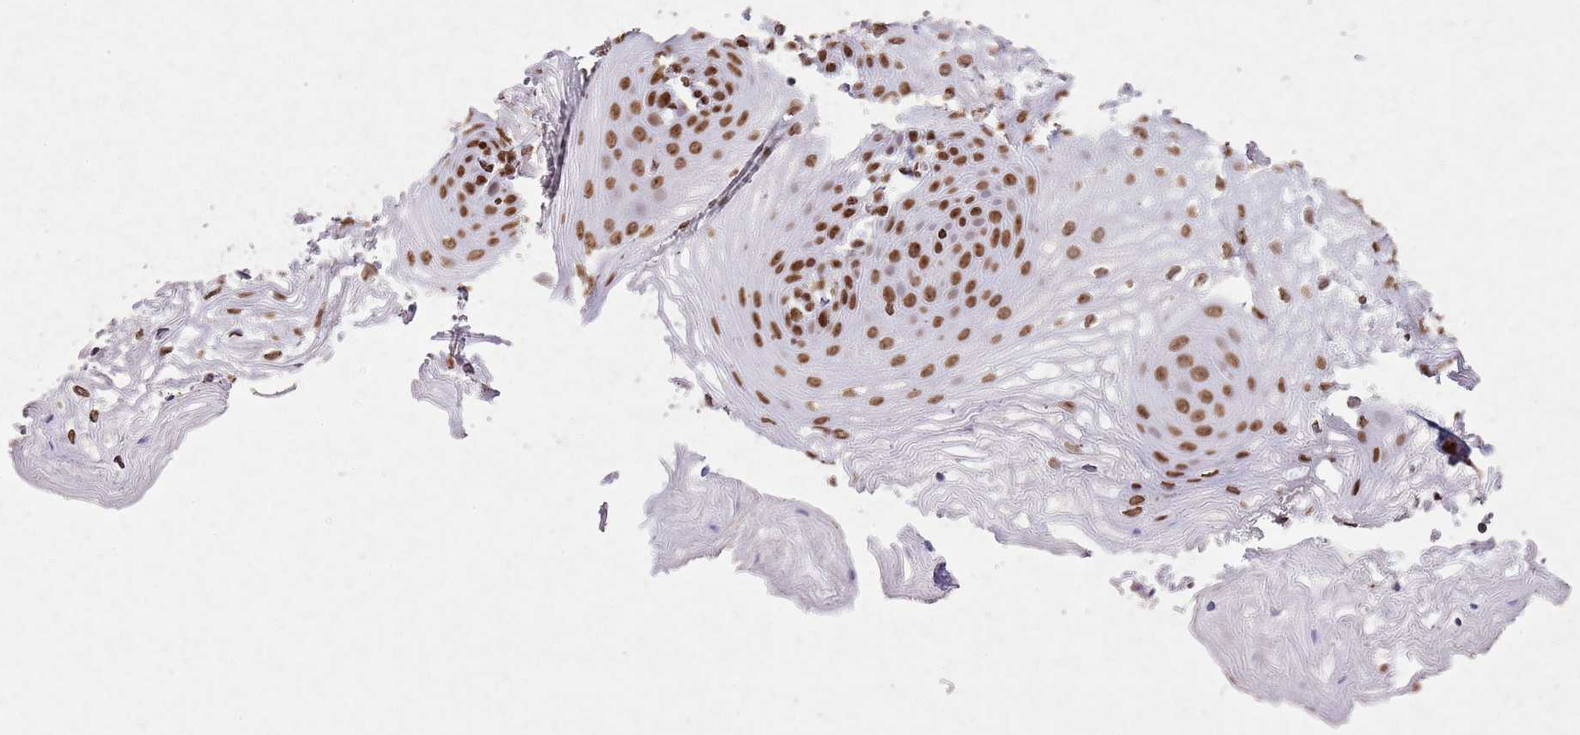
{"staining": {"intensity": "moderate", "quantity": ">75%", "location": "nuclear"}, "tissue": "vagina", "cell_type": "Squamous epithelial cells", "image_type": "normal", "snomed": [{"axis": "morphology", "description": "Normal tissue, NOS"}, {"axis": "topography", "description": "Vagina"}], "caption": "This is a histology image of IHC staining of benign vagina, which shows moderate staining in the nuclear of squamous epithelial cells.", "gene": "BMAL1", "patient": {"sex": "female", "age": 68}}